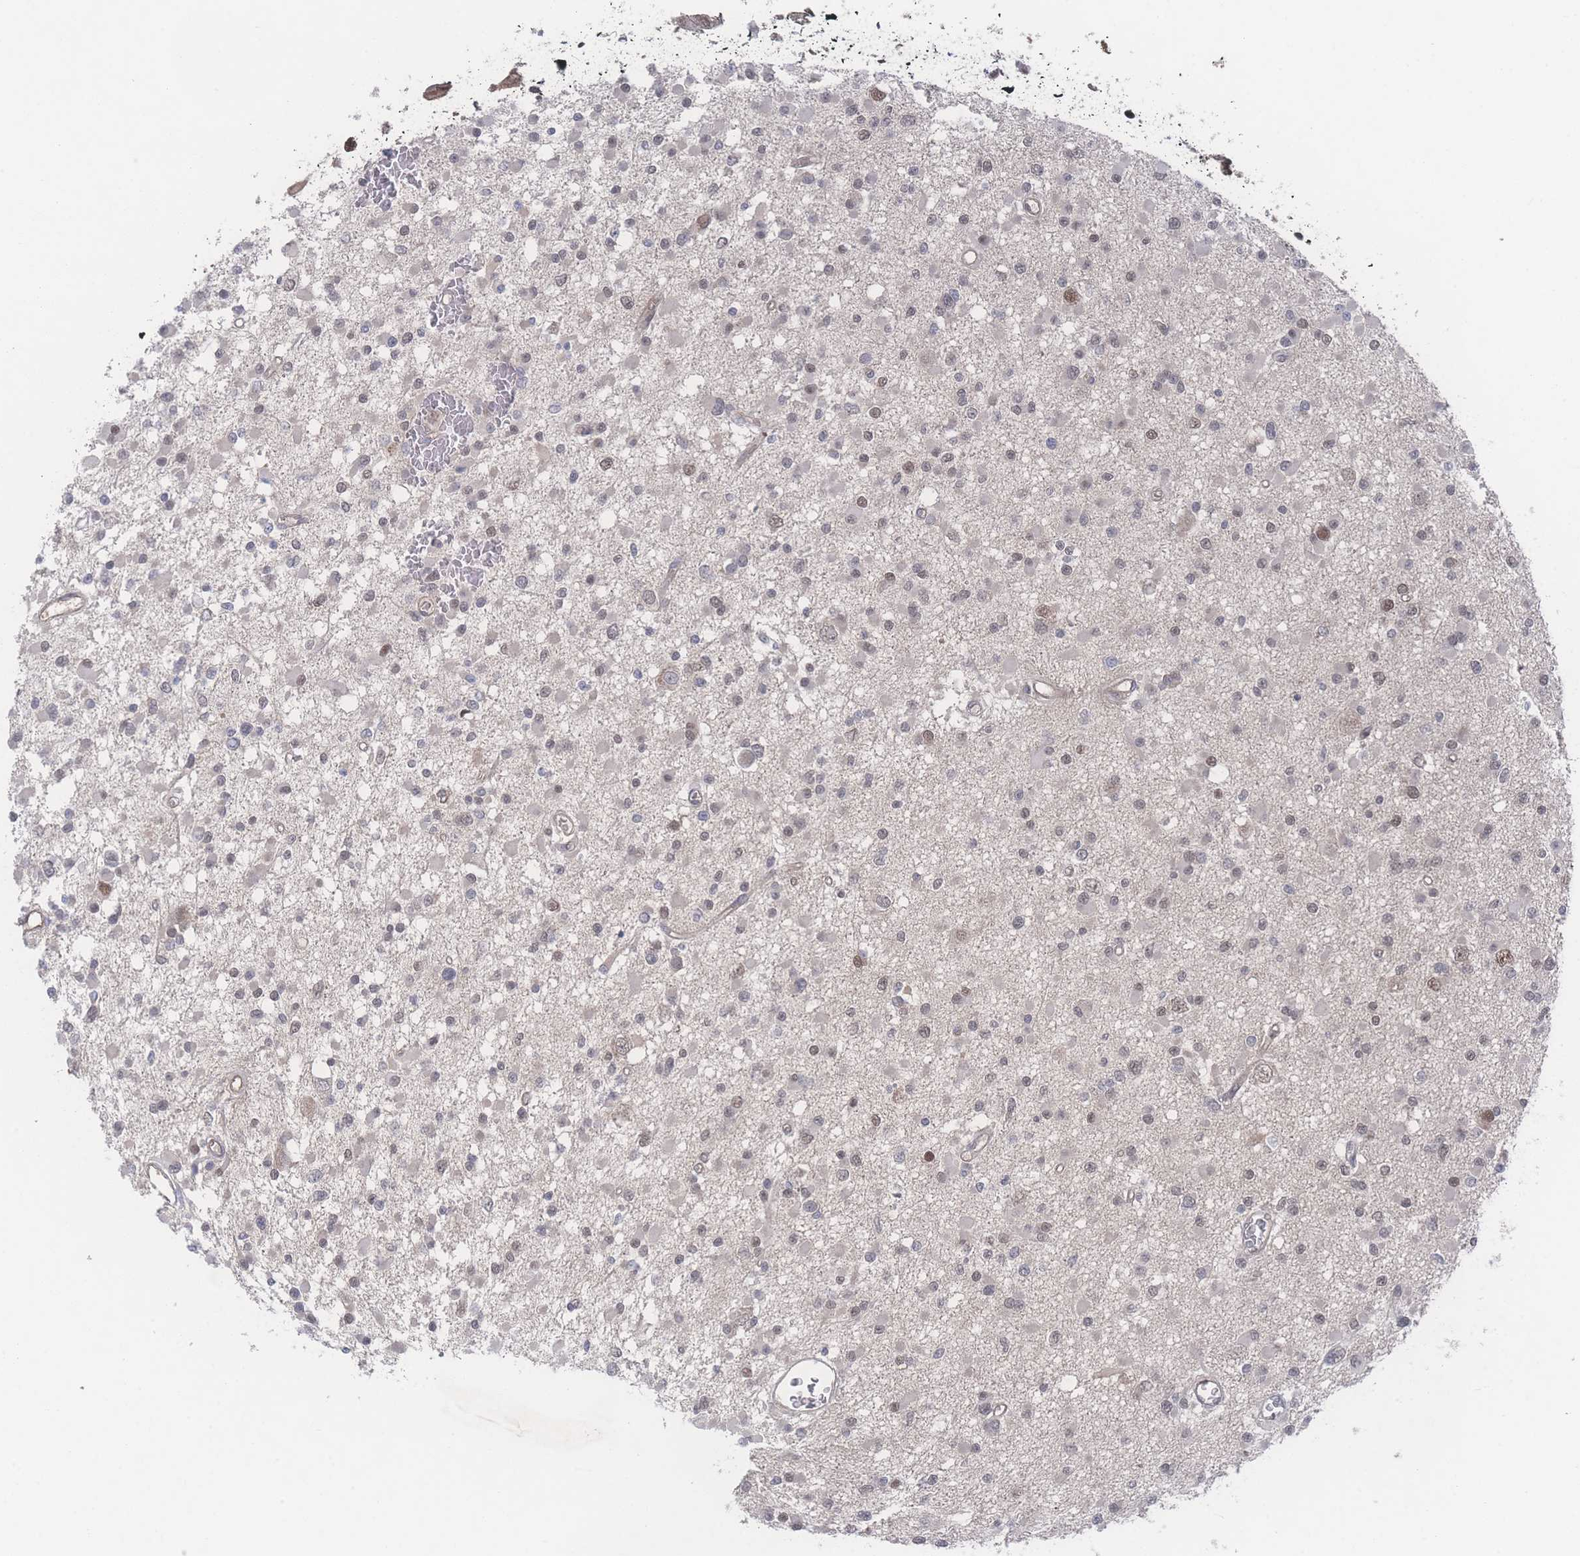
{"staining": {"intensity": "negative", "quantity": "none", "location": "none"}, "tissue": "glioma", "cell_type": "Tumor cells", "image_type": "cancer", "snomed": [{"axis": "morphology", "description": "Glioma, malignant, Low grade"}, {"axis": "topography", "description": "Brain"}], "caption": "Tumor cells are negative for brown protein staining in malignant glioma (low-grade). (Brightfield microscopy of DAB IHC at high magnification).", "gene": "PSMA1", "patient": {"sex": "female", "age": 22}}